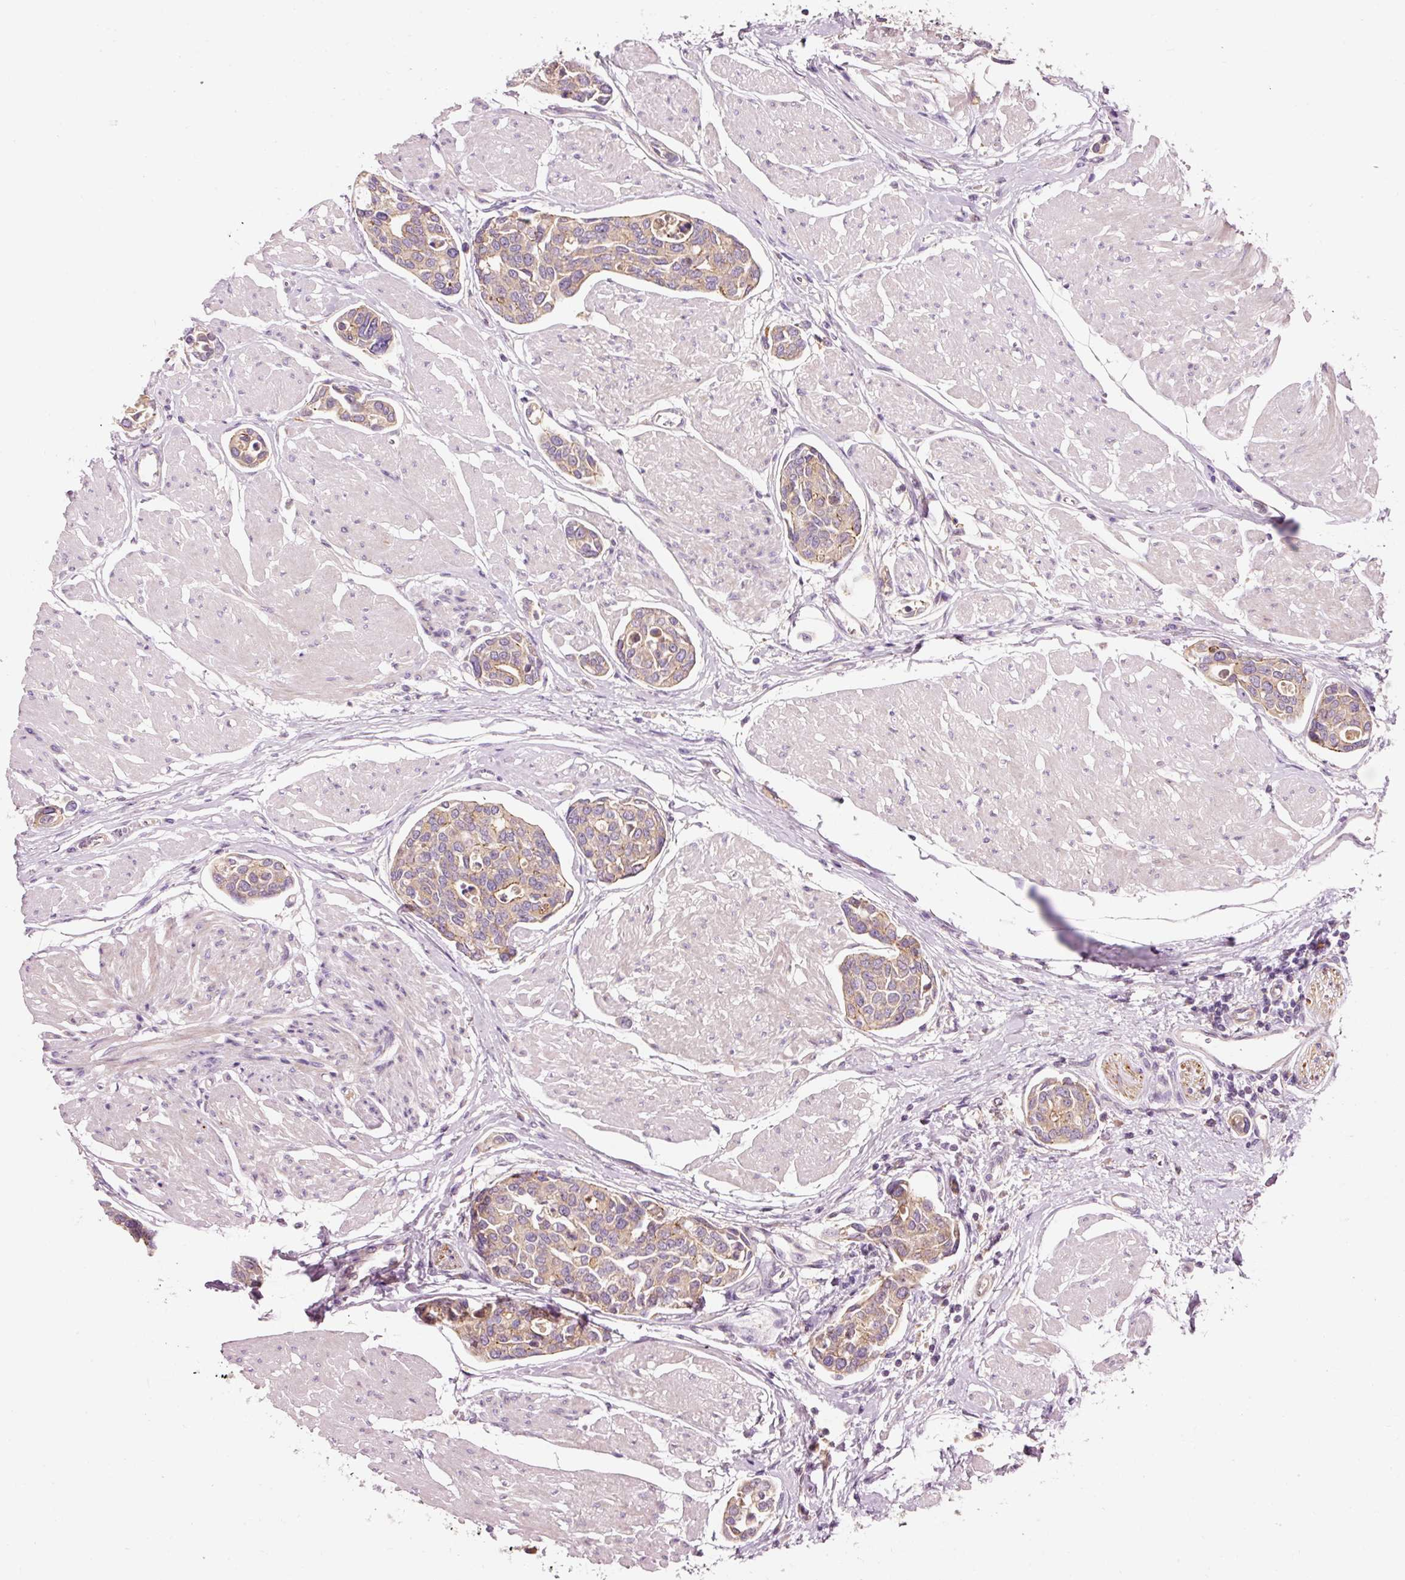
{"staining": {"intensity": "moderate", "quantity": "25%-75%", "location": "cytoplasmic/membranous"}, "tissue": "urothelial cancer", "cell_type": "Tumor cells", "image_type": "cancer", "snomed": [{"axis": "morphology", "description": "Urothelial carcinoma, High grade"}, {"axis": "topography", "description": "Urinary bladder"}], "caption": "The histopathology image reveals immunohistochemical staining of urothelial cancer. There is moderate cytoplasmic/membranous positivity is seen in approximately 25%-75% of tumor cells.", "gene": "NAPA", "patient": {"sex": "male", "age": 78}}